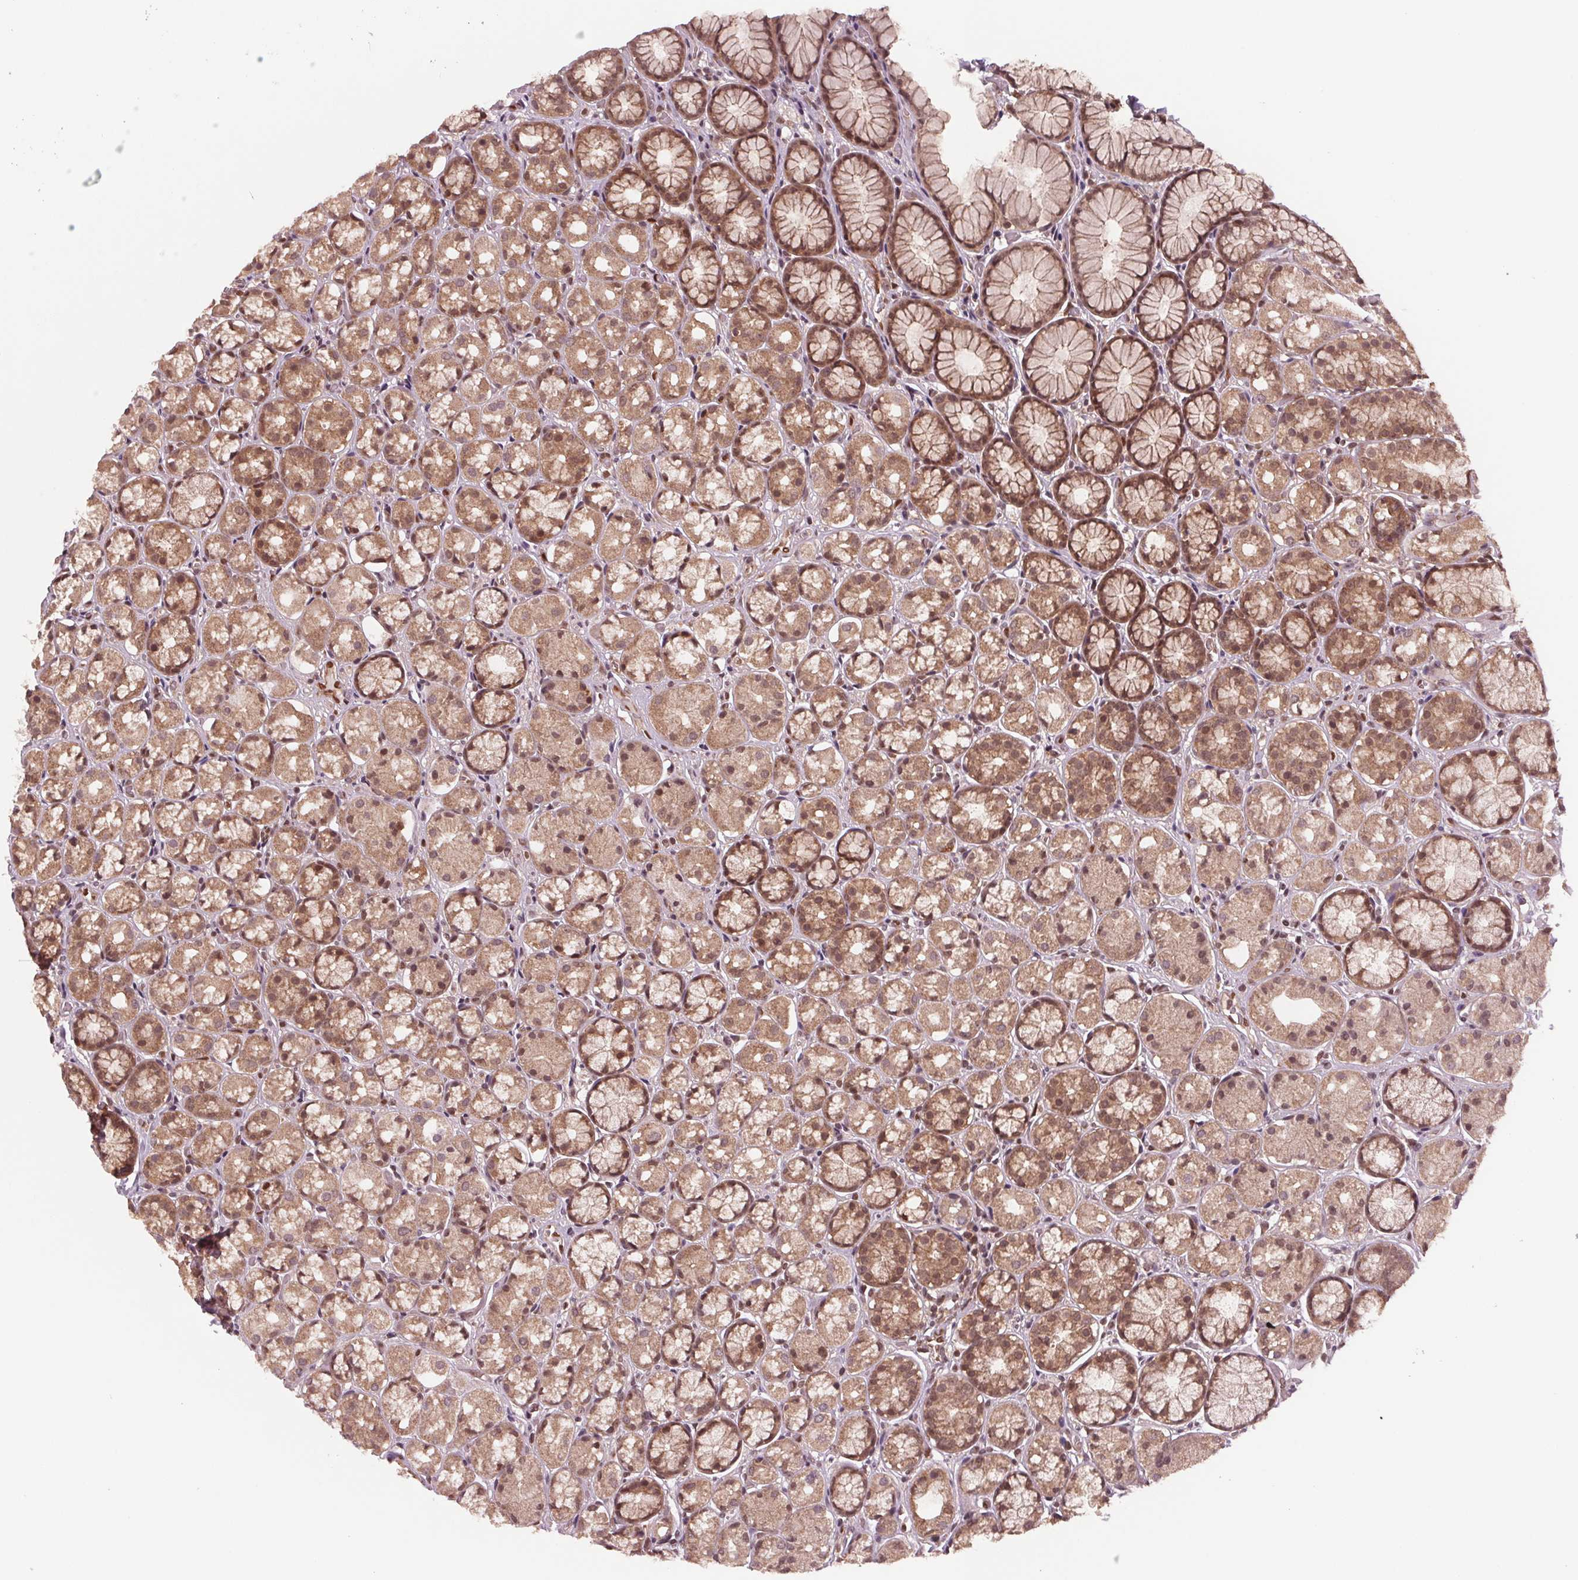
{"staining": {"intensity": "moderate", "quantity": ">75%", "location": "cytoplasmic/membranous,nuclear"}, "tissue": "stomach", "cell_type": "Glandular cells", "image_type": "normal", "snomed": [{"axis": "morphology", "description": "Normal tissue, NOS"}, {"axis": "topography", "description": "Stomach"}], "caption": "Immunohistochemical staining of unremarkable stomach shows medium levels of moderate cytoplasmic/membranous,nuclear expression in about >75% of glandular cells. Using DAB (brown) and hematoxylin (blue) stains, captured at high magnification using brightfield microscopy.", "gene": "STAT3", "patient": {"sex": "male", "age": 70}}